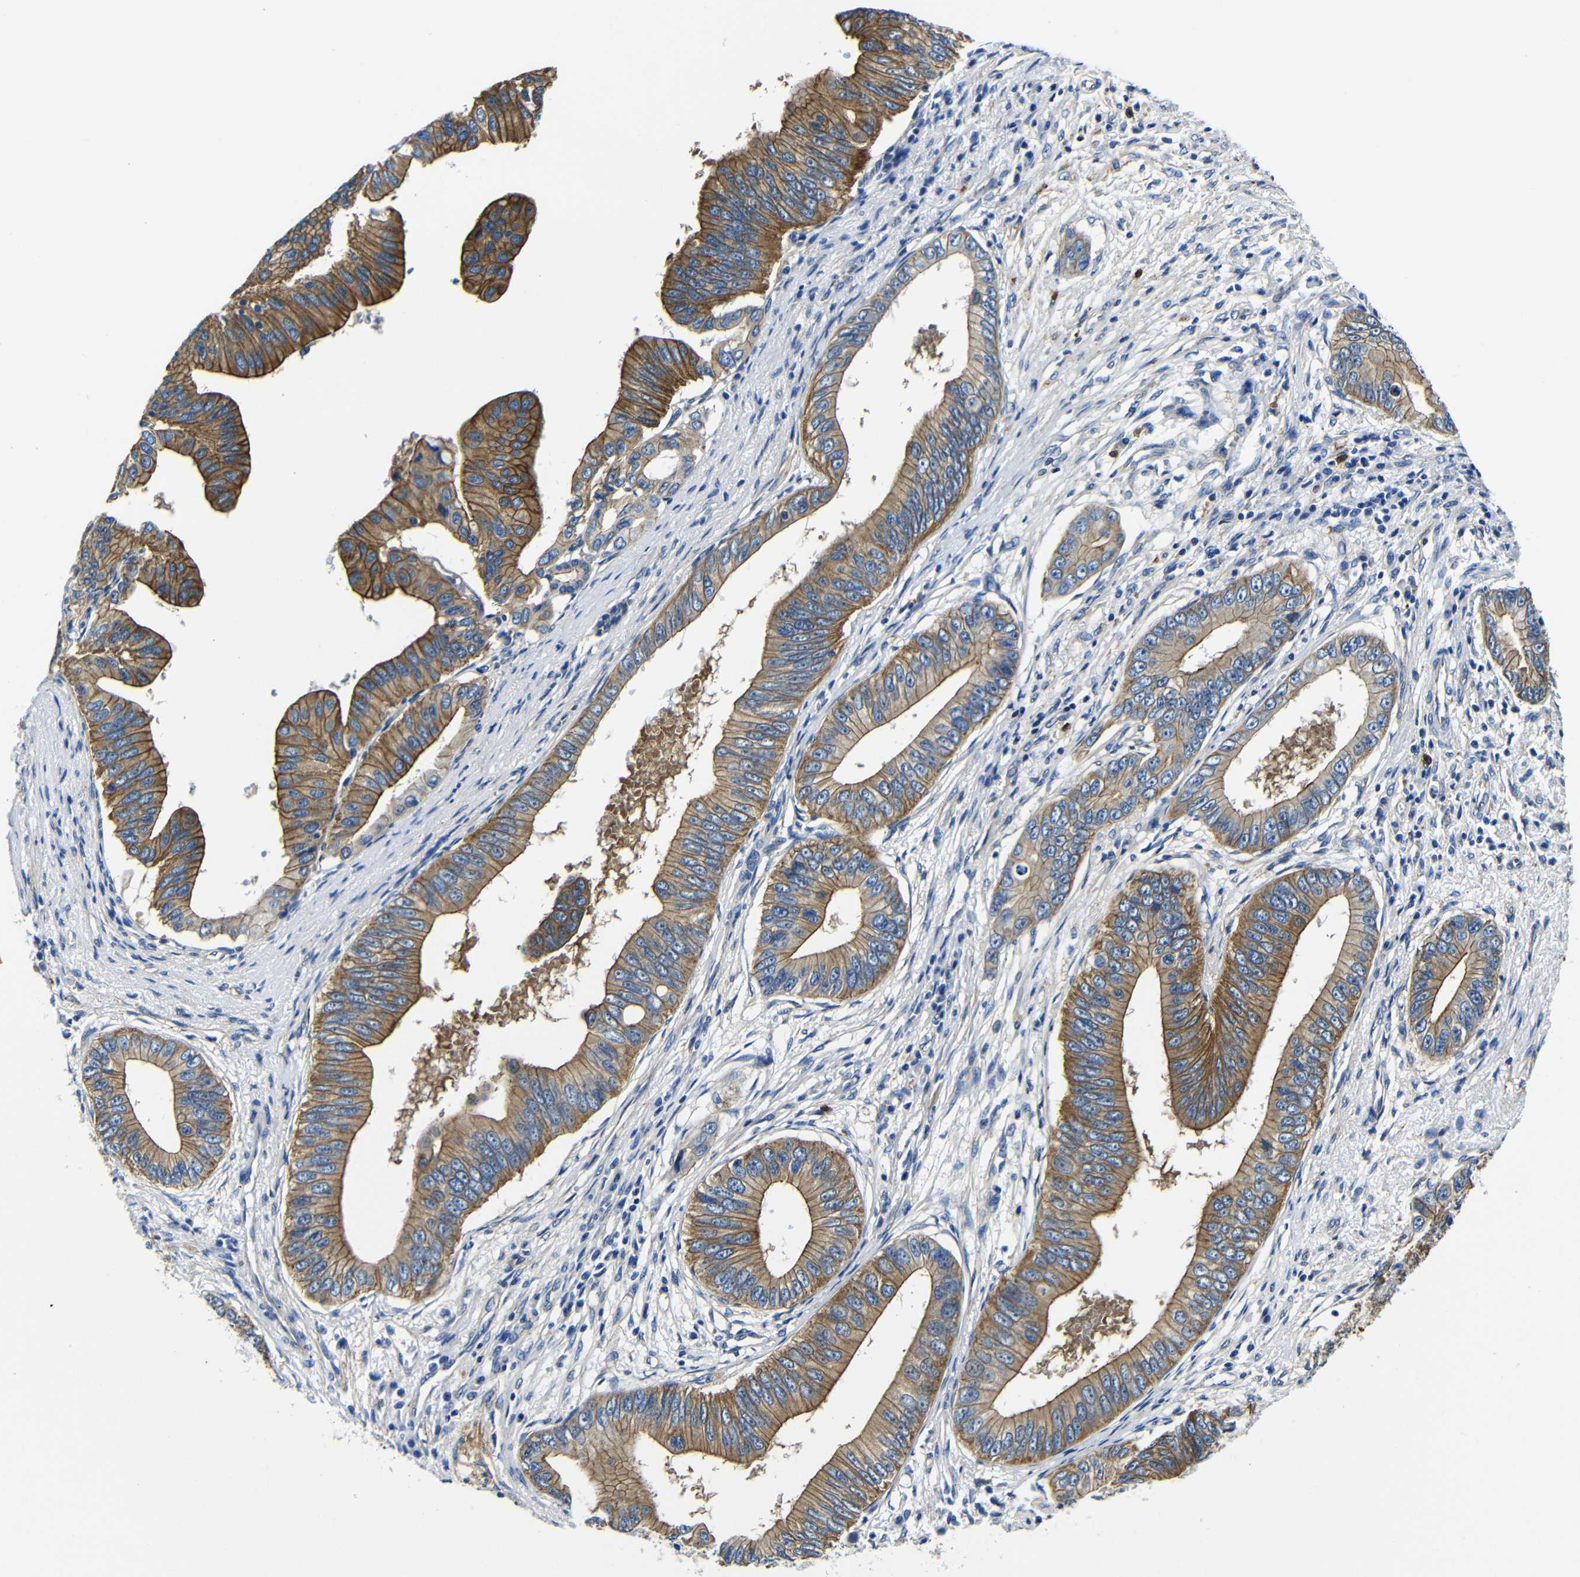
{"staining": {"intensity": "moderate", "quantity": "25%-75%", "location": "cytoplasmic/membranous"}, "tissue": "pancreatic cancer", "cell_type": "Tumor cells", "image_type": "cancer", "snomed": [{"axis": "morphology", "description": "Adenocarcinoma, NOS"}, {"axis": "topography", "description": "Pancreas"}], "caption": "A histopathology image of pancreatic cancer (adenocarcinoma) stained for a protein exhibits moderate cytoplasmic/membranous brown staining in tumor cells.", "gene": "GIMAP2", "patient": {"sex": "male", "age": 77}}